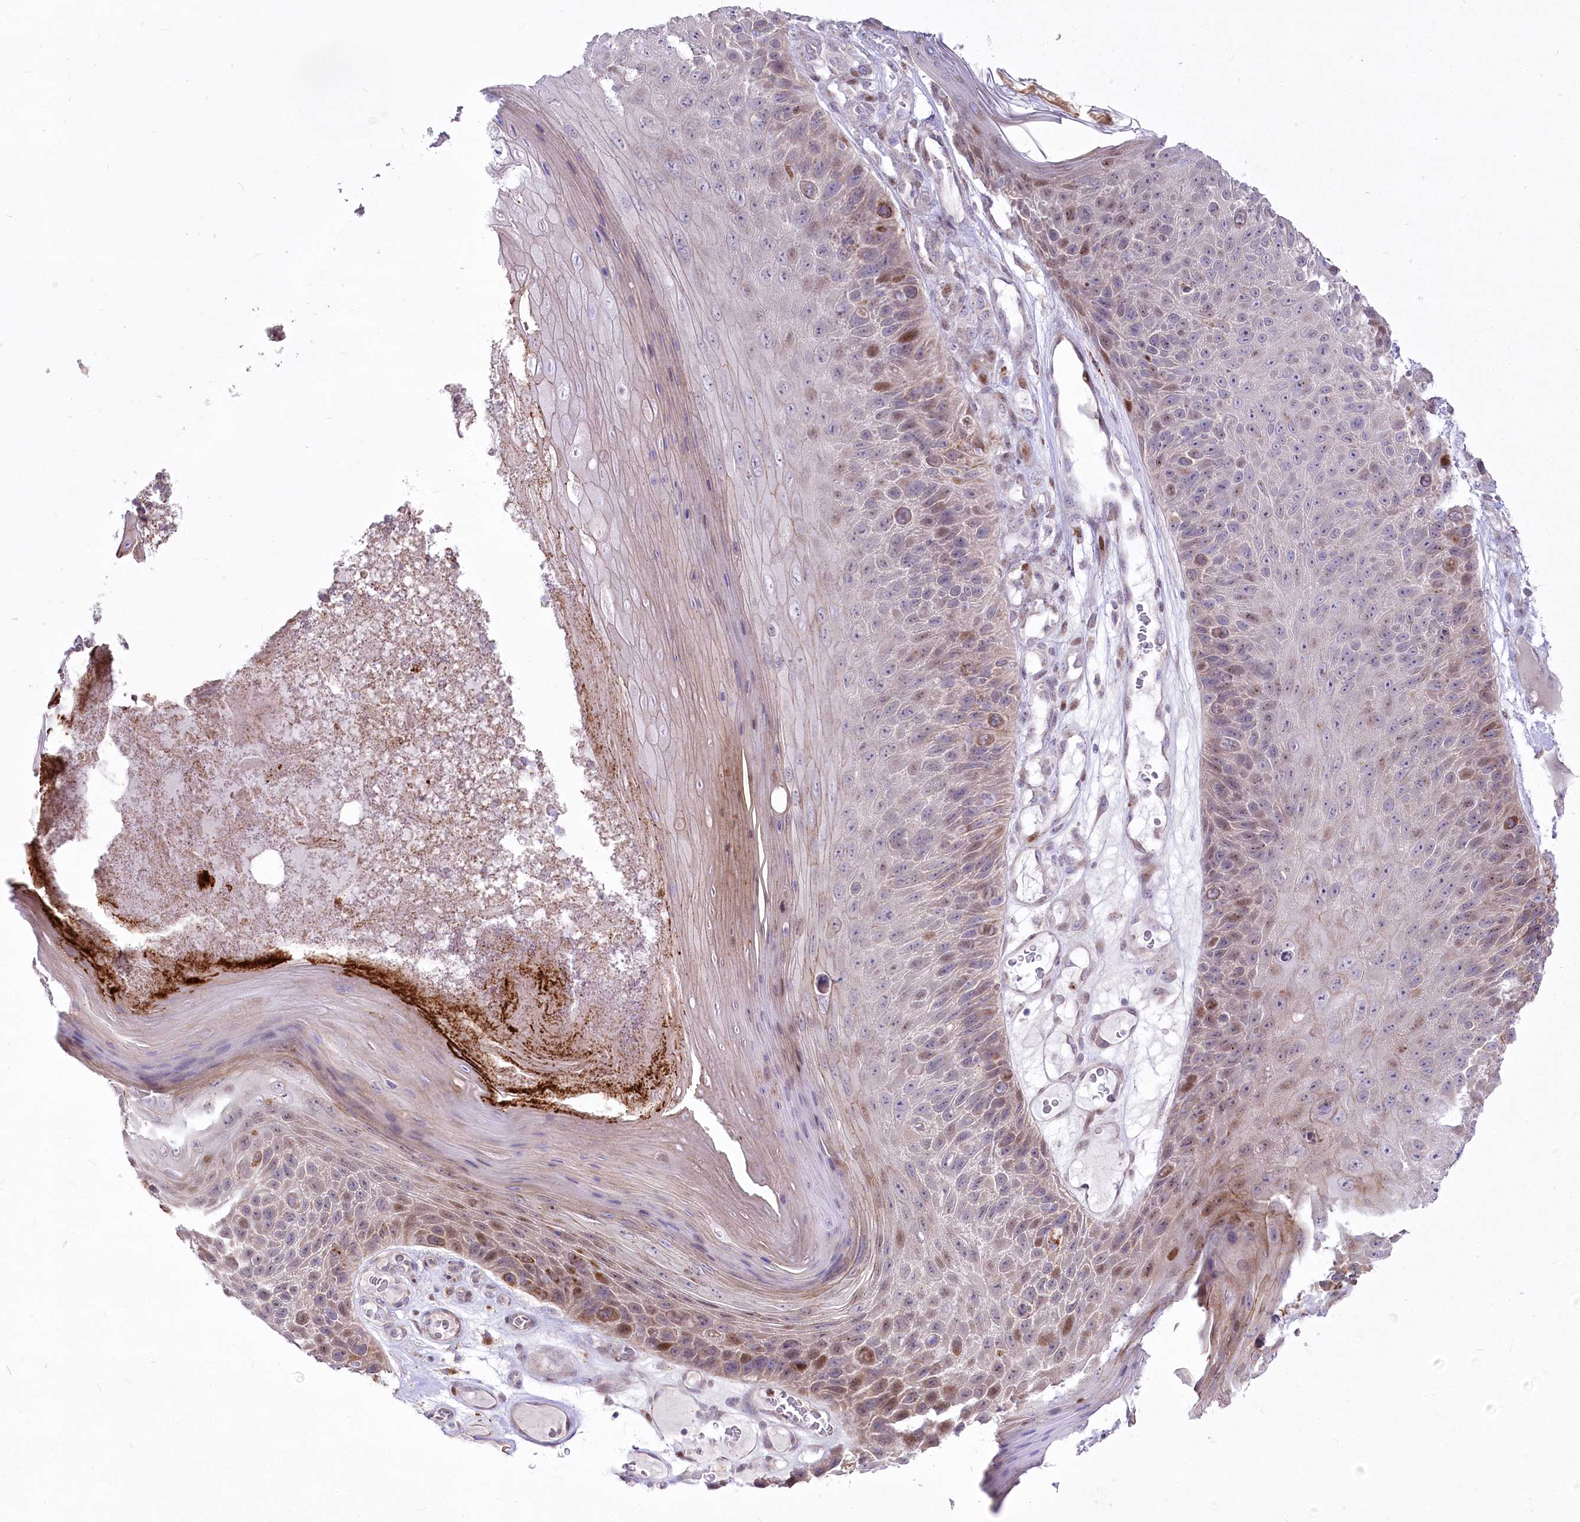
{"staining": {"intensity": "moderate", "quantity": "<25%", "location": "cytoplasmic/membranous,nuclear"}, "tissue": "skin cancer", "cell_type": "Tumor cells", "image_type": "cancer", "snomed": [{"axis": "morphology", "description": "Squamous cell carcinoma, NOS"}, {"axis": "topography", "description": "Skin"}], "caption": "A low amount of moderate cytoplasmic/membranous and nuclear positivity is seen in about <25% of tumor cells in skin cancer tissue.", "gene": "CEP164", "patient": {"sex": "female", "age": 88}}